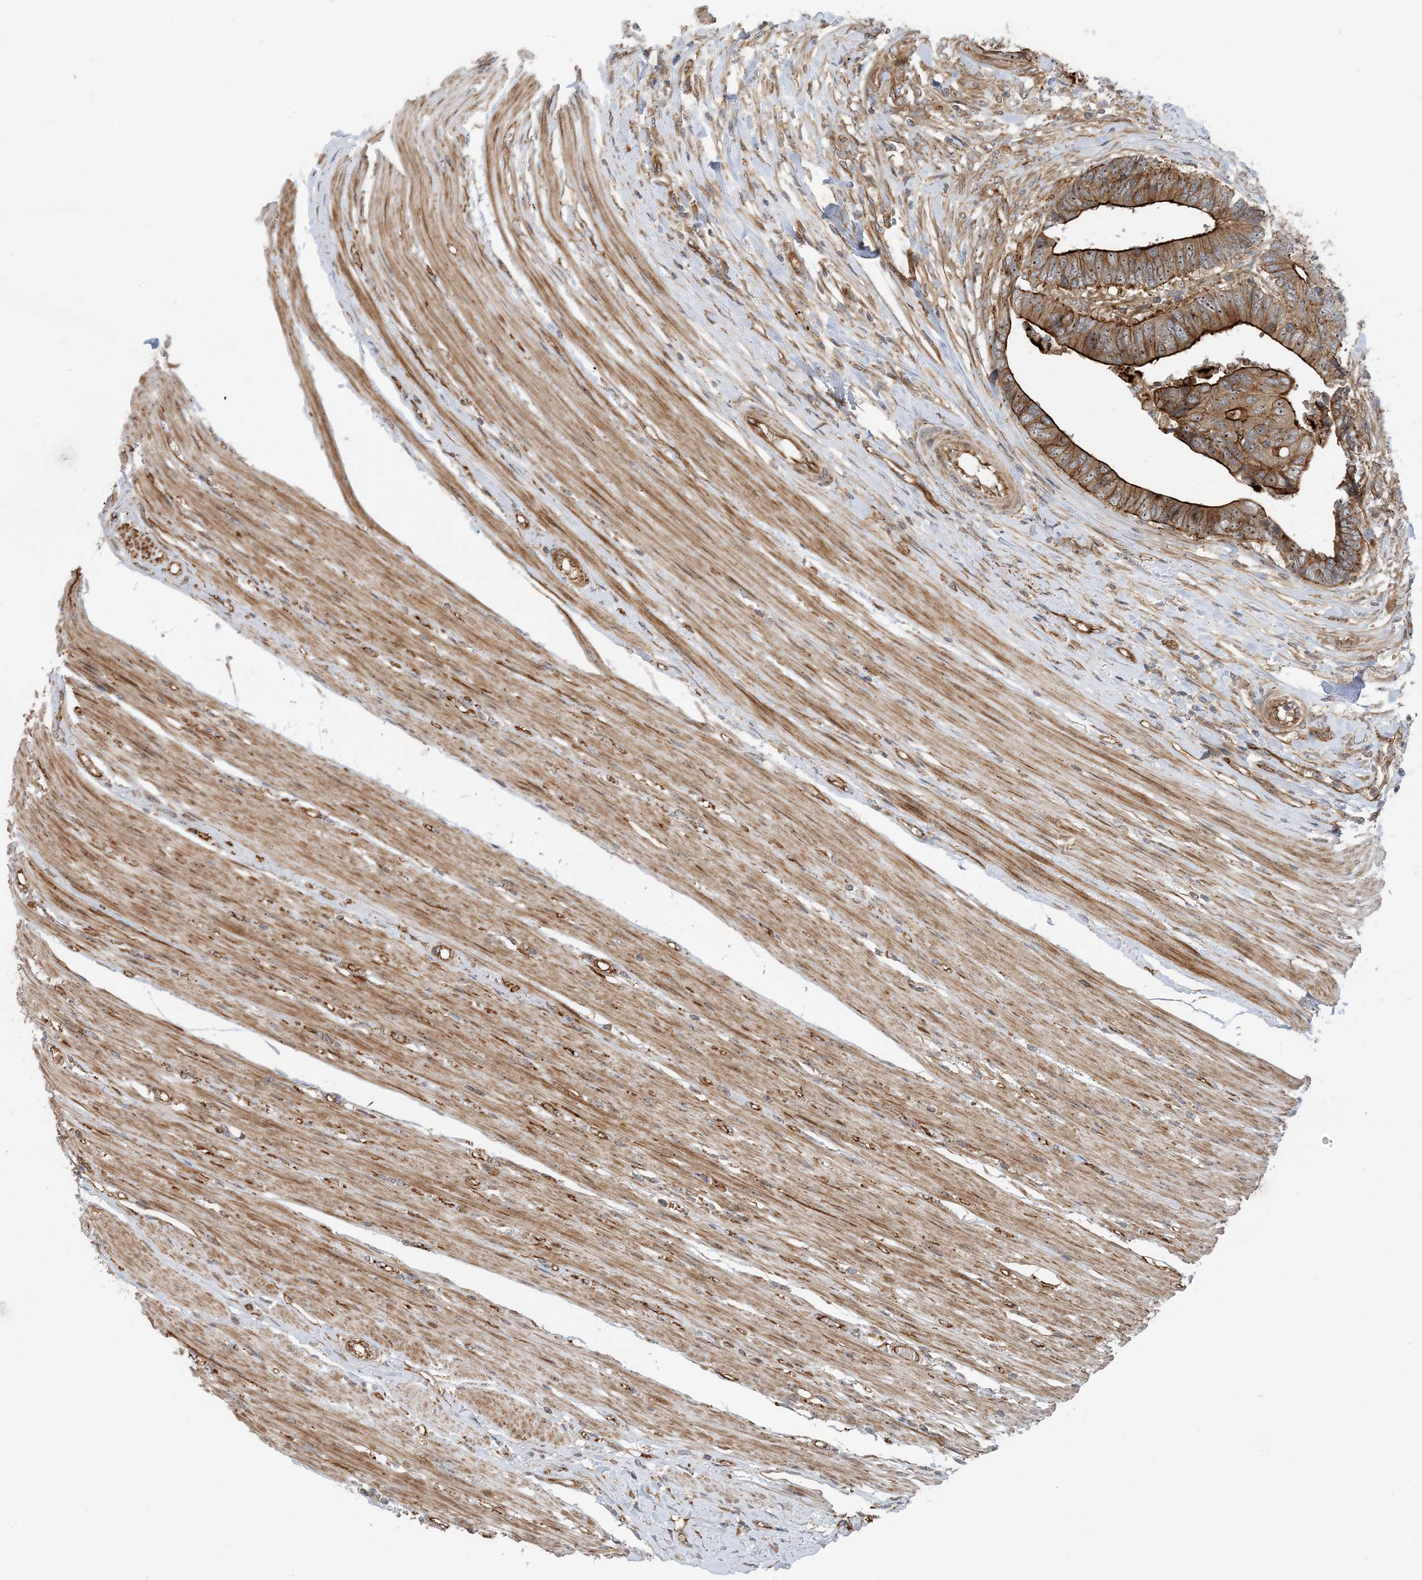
{"staining": {"intensity": "strong", "quantity": ">75%", "location": "cytoplasmic/membranous"}, "tissue": "colorectal cancer", "cell_type": "Tumor cells", "image_type": "cancer", "snomed": [{"axis": "morphology", "description": "Adenocarcinoma, NOS"}, {"axis": "topography", "description": "Rectum"}], "caption": "Immunohistochemical staining of colorectal adenocarcinoma shows high levels of strong cytoplasmic/membranous expression in about >75% of tumor cells.", "gene": "MYL5", "patient": {"sex": "male", "age": 84}}